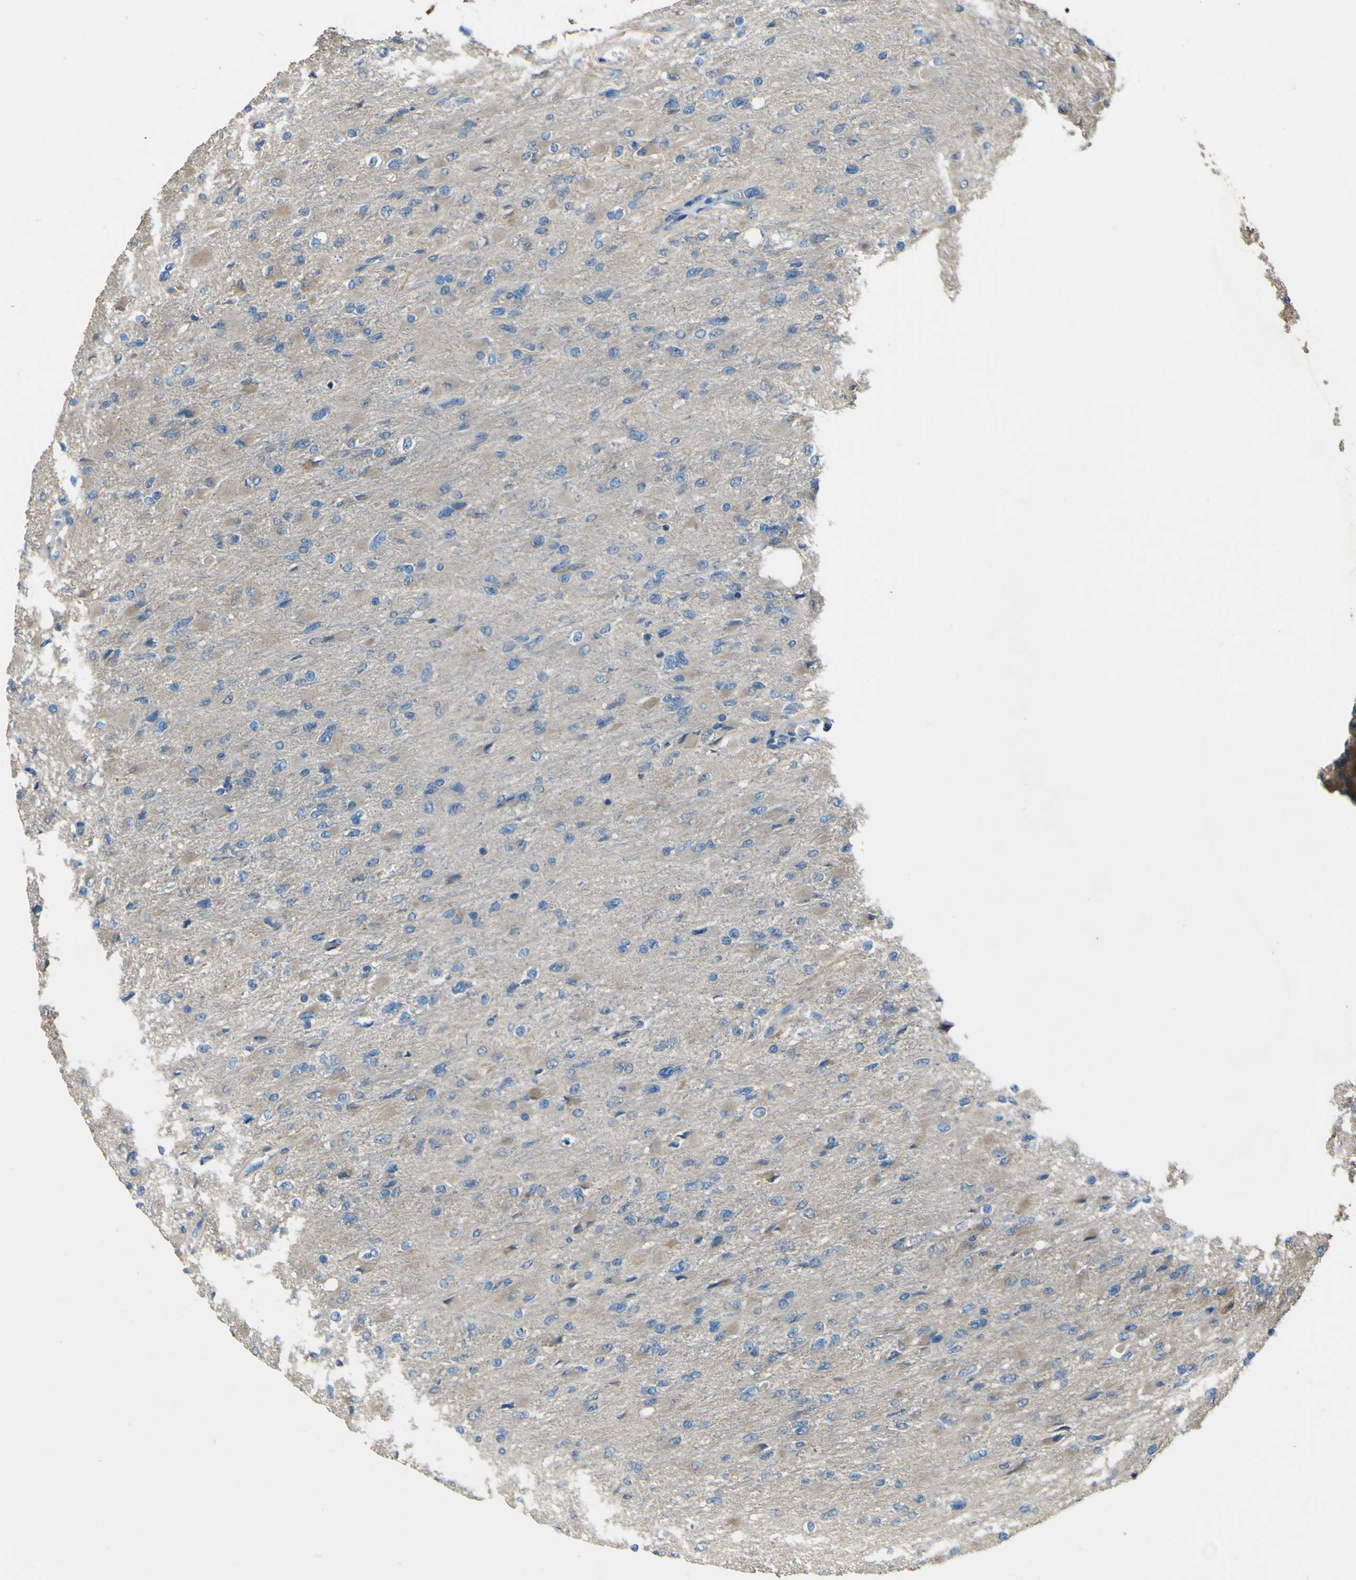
{"staining": {"intensity": "weak", "quantity": "<25%", "location": "cytoplasmic/membranous"}, "tissue": "glioma", "cell_type": "Tumor cells", "image_type": "cancer", "snomed": [{"axis": "morphology", "description": "Glioma, malignant, High grade"}, {"axis": "topography", "description": "Cerebral cortex"}], "caption": "Protein analysis of glioma shows no significant expression in tumor cells.", "gene": "NAALADL2", "patient": {"sex": "female", "age": 36}}